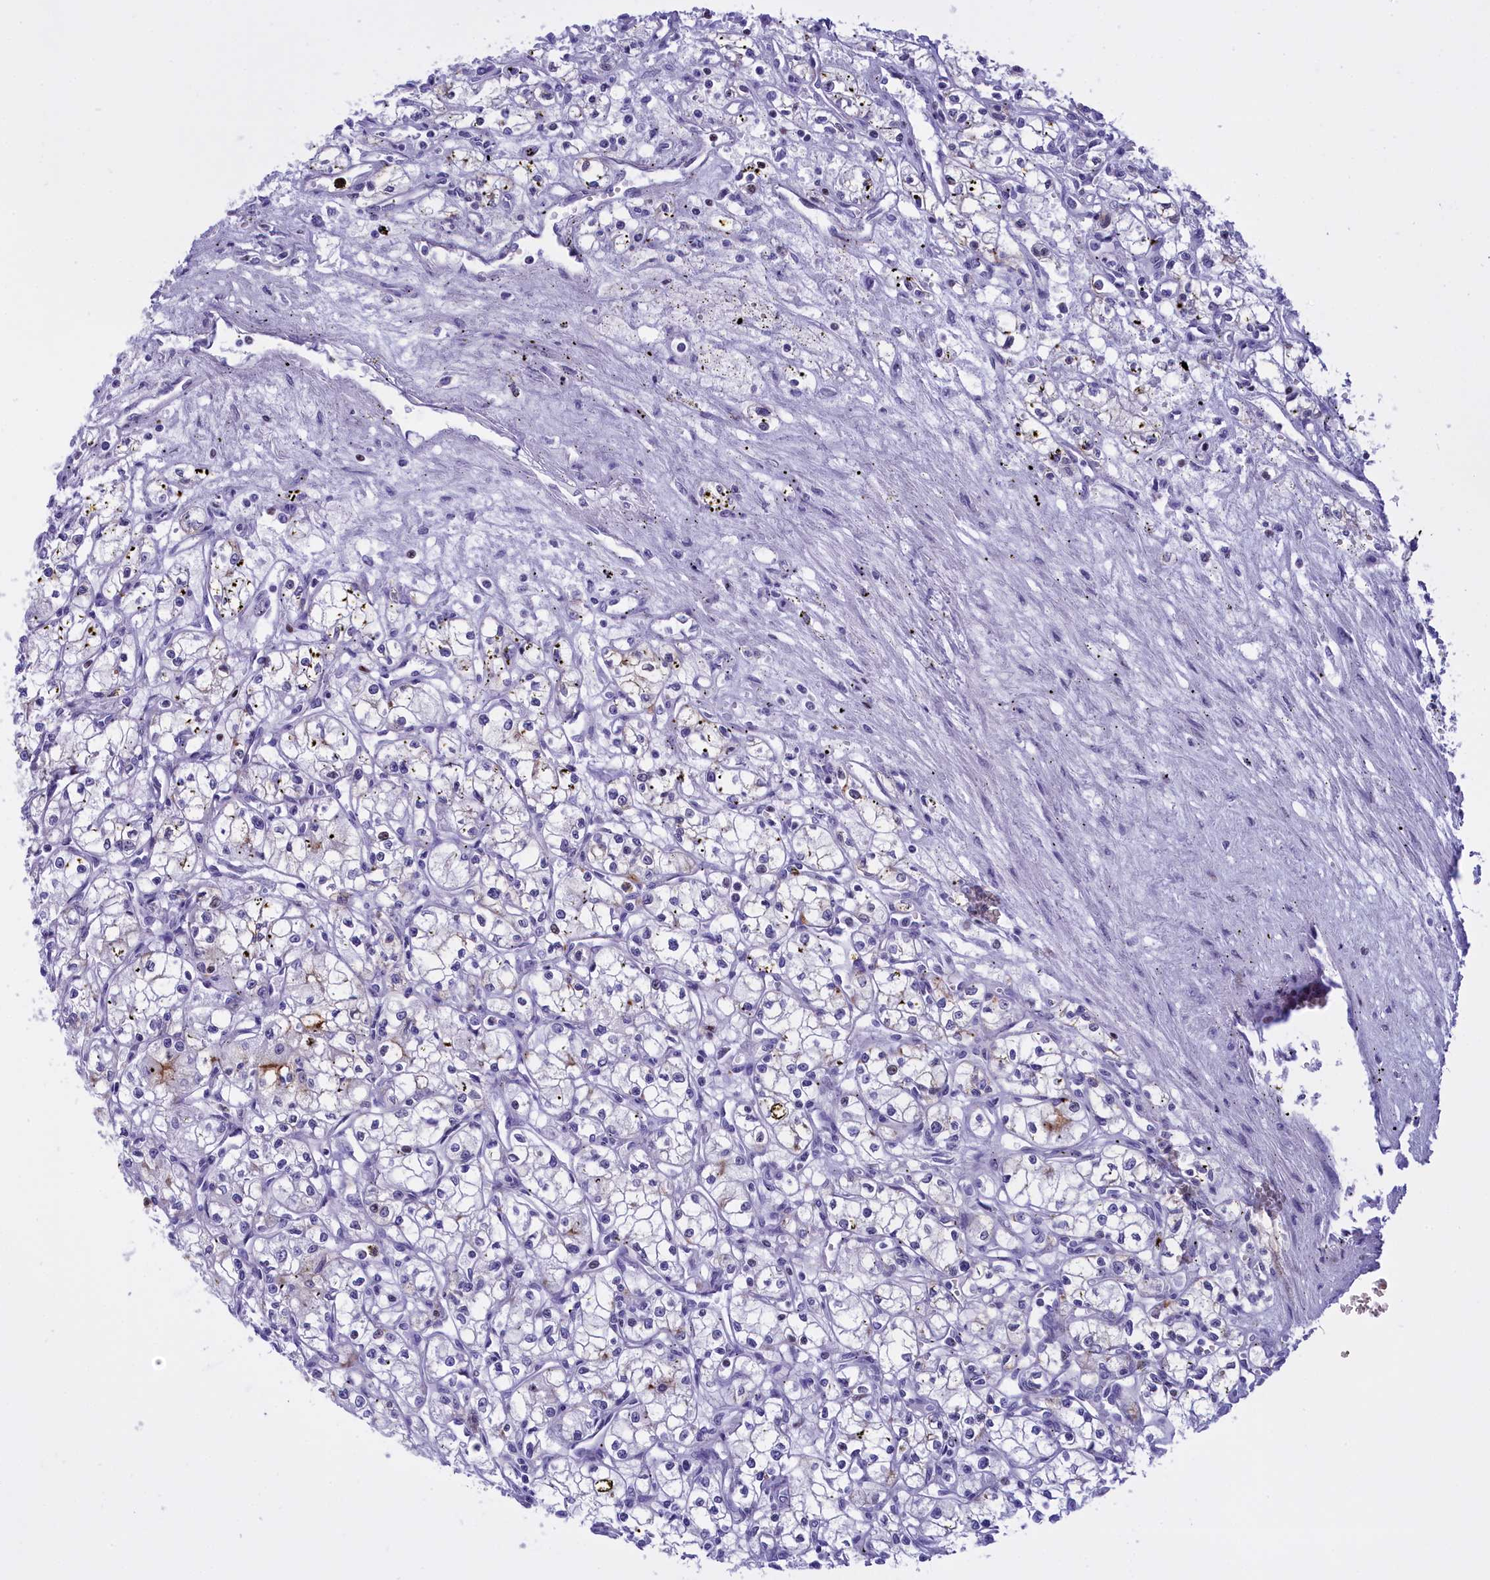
{"staining": {"intensity": "moderate", "quantity": "<25%", "location": "cytoplasmic/membranous"}, "tissue": "renal cancer", "cell_type": "Tumor cells", "image_type": "cancer", "snomed": [{"axis": "morphology", "description": "Adenocarcinoma, NOS"}, {"axis": "topography", "description": "Kidney"}], "caption": "High-magnification brightfield microscopy of renal cancer stained with DAB (3,3'-diaminobenzidine) (brown) and counterstained with hematoxylin (blue). tumor cells exhibit moderate cytoplasmic/membranous positivity is seen in about<25% of cells.", "gene": "SPIRE2", "patient": {"sex": "male", "age": 59}}